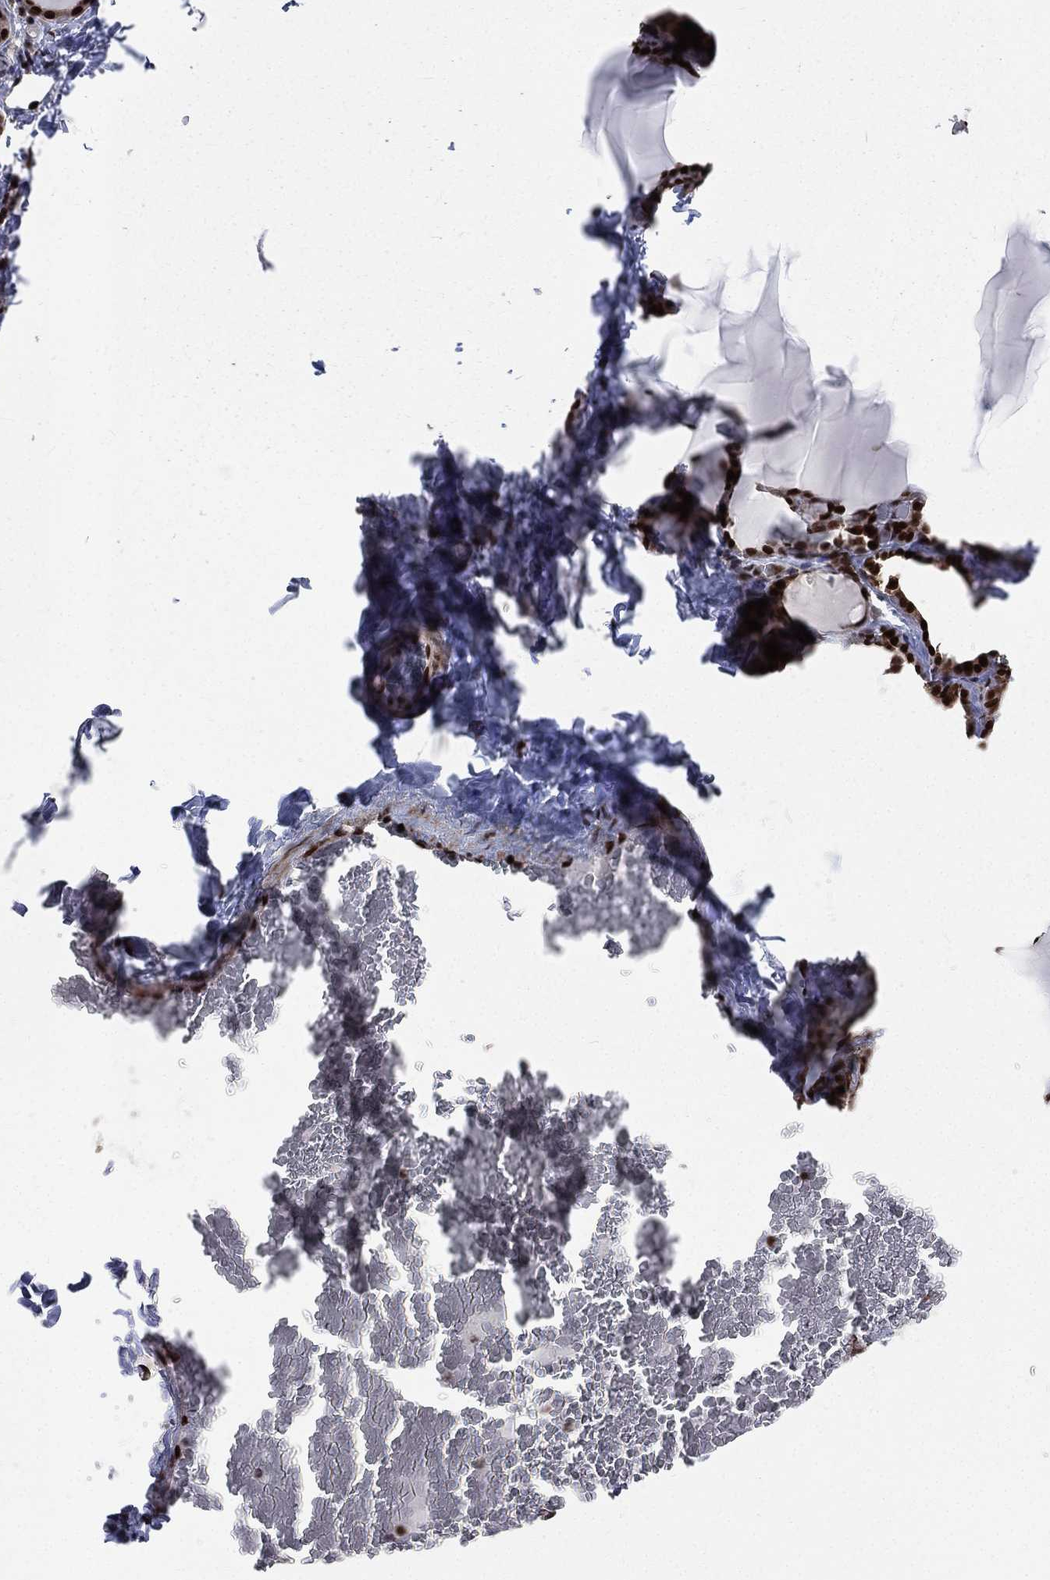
{"staining": {"intensity": "strong", "quantity": ">75%", "location": "nuclear"}, "tissue": "thyroid gland", "cell_type": "Glandular cells", "image_type": "normal", "snomed": [{"axis": "morphology", "description": "Normal tissue, NOS"}, {"axis": "morphology", "description": "Hyperplasia, NOS"}, {"axis": "topography", "description": "Thyroid gland"}], "caption": "The photomicrograph displays staining of benign thyroid gland, revealing strong nuclear protein expression (brown color) within glandular cells.", "gene": "POLB", "patient": {"sex": "female", "age": 27}}